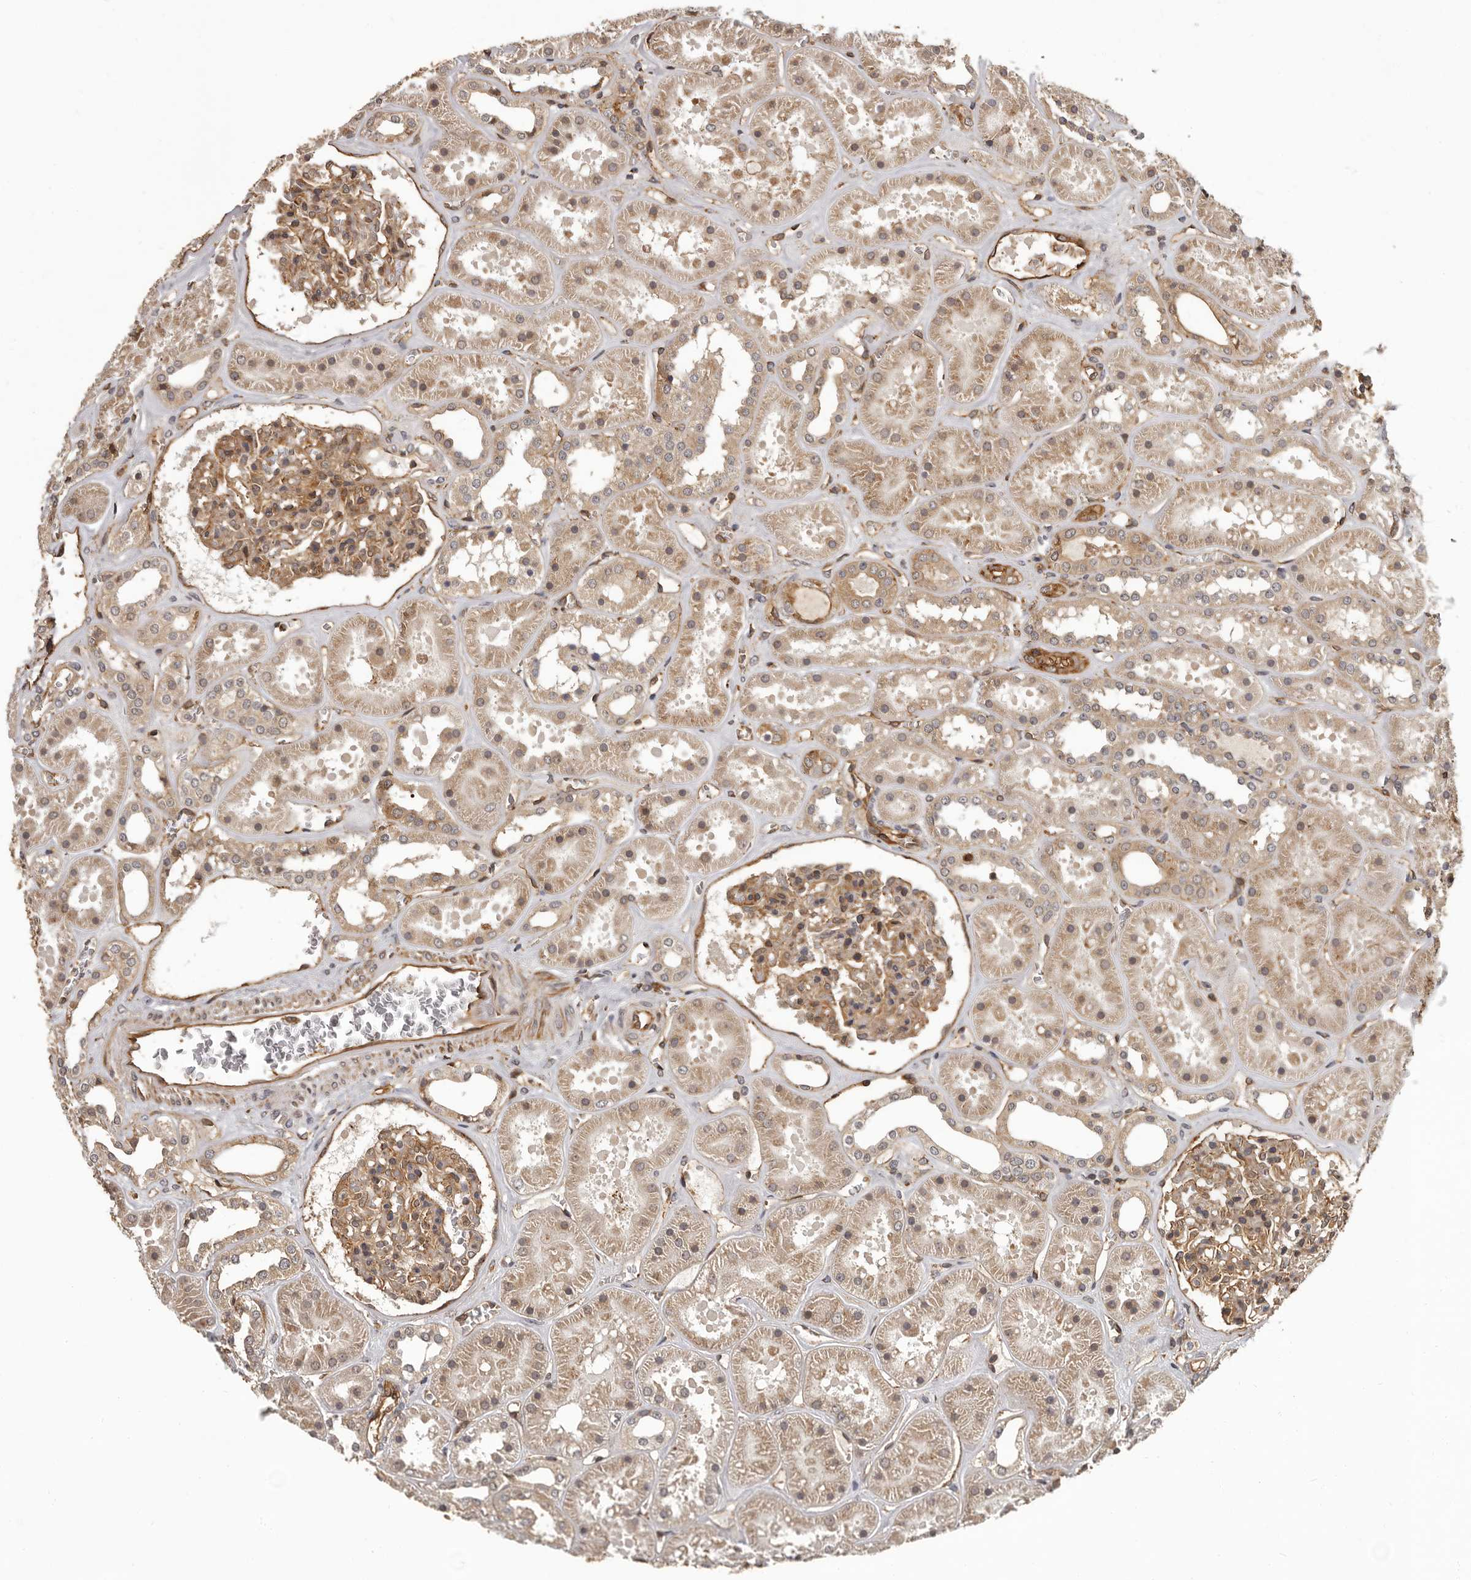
{"staining": {"intensity": "moderate", "quantity": ">75%", "location": "cytoplasmic/membranous"}, "tissue": "kidney", "cell_type": "Cells in glomeruli", "image_type": "normal", "snomed": [{"axis": "morphology", "description": "Normal tissue, NOS"}, {"axis": "topography", "description": "Kidney"}], "caption": "This micrograph reveals benign kidney stained with immunohistochemistry (IHC) to label a protein in brown. The cytoplasmic/membranous of cells in glomeruli show moderate positivity for the protein. Nuclei are counter-stained blue.", "gene": "SLITRK6", "patient": {"sex": "female", "age": 41}}